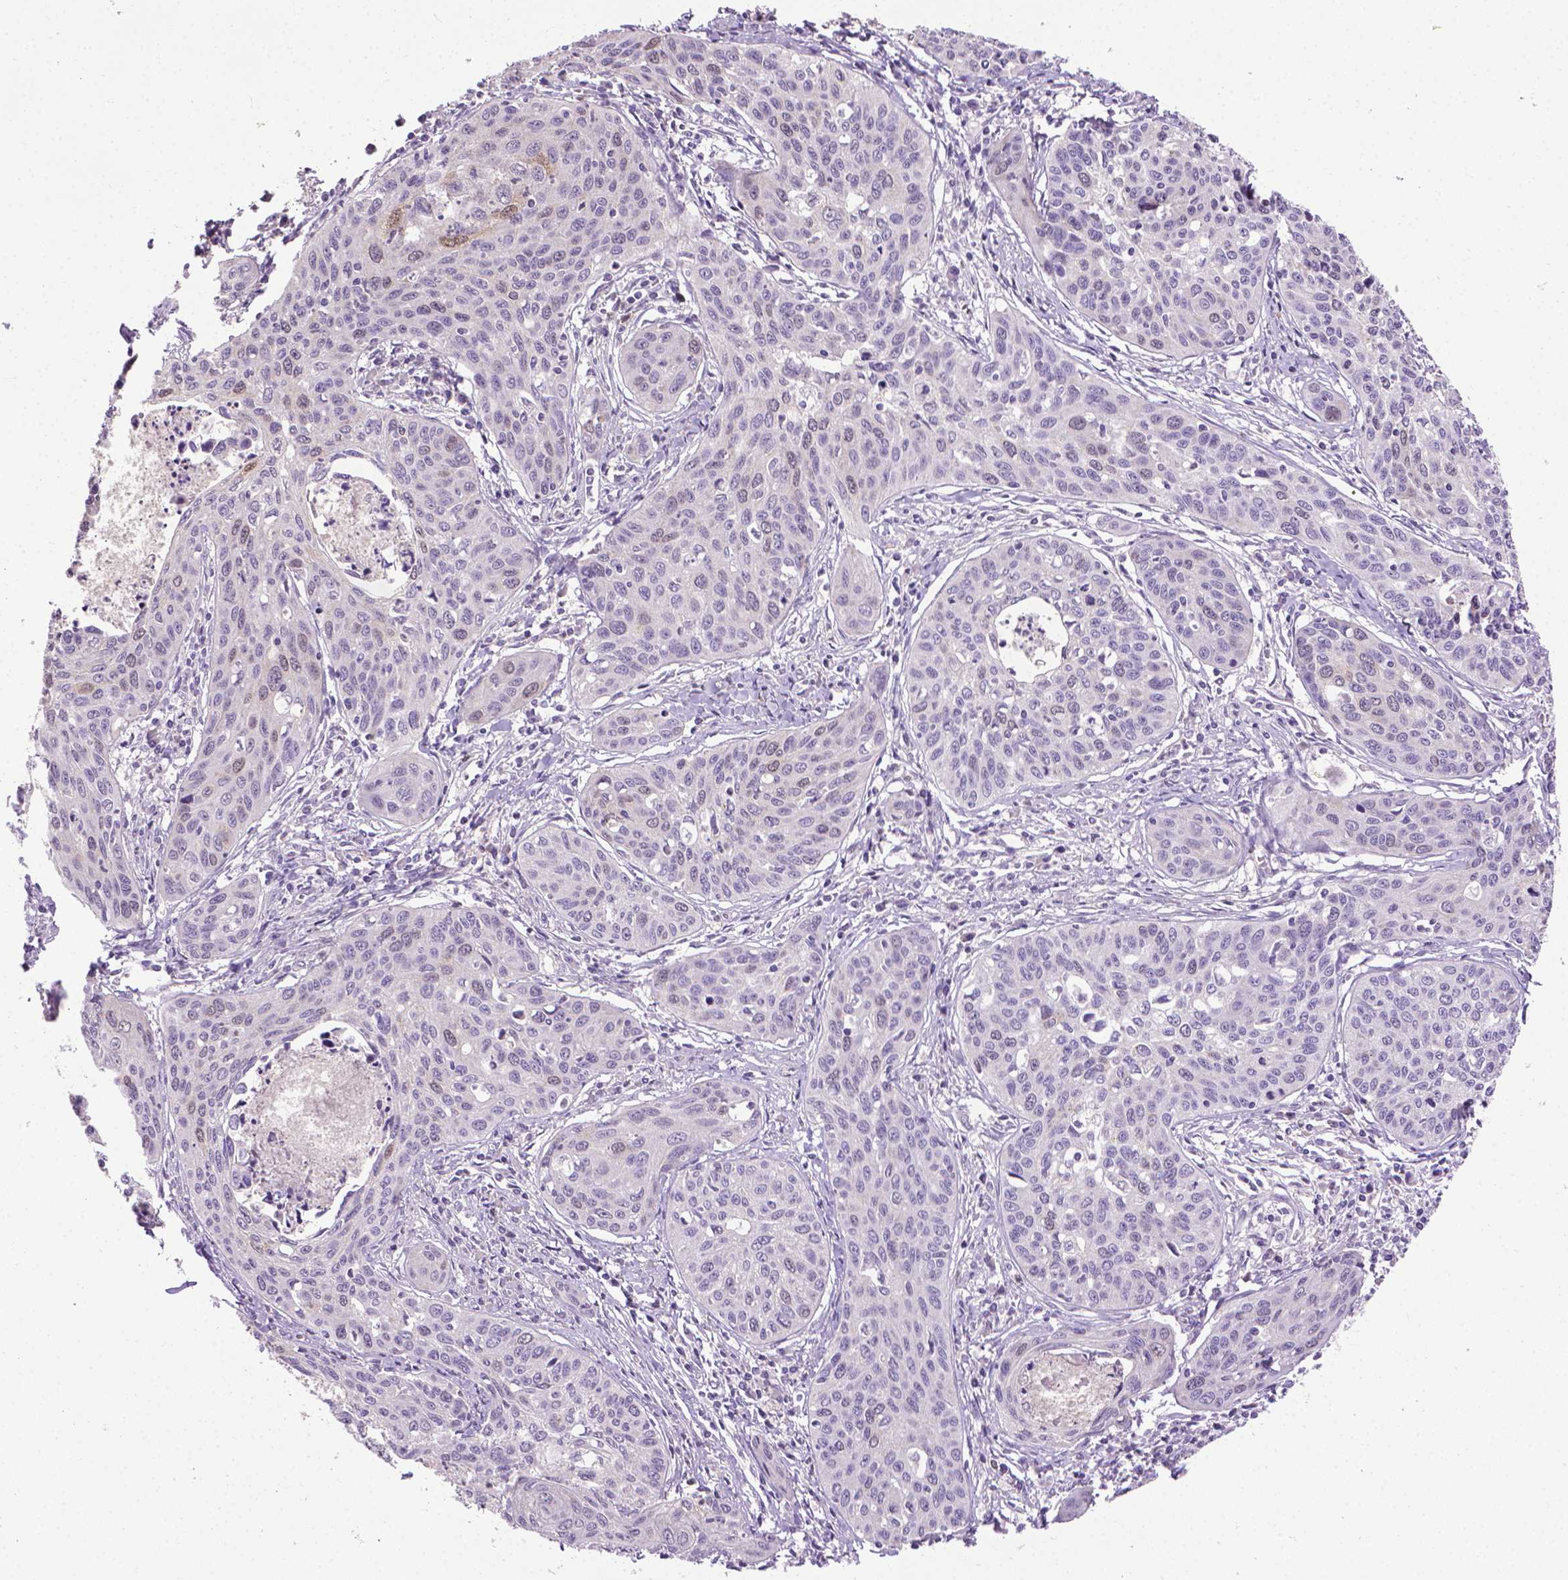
{"staining": {"intensity": "negative", "quantity": "none", "location": "none"}, "tissue": "cervical cancer", "cell_type": "Tumor cells", "image_type": "cancer", "snomed": [{"axis": "morphology", "description": "Squamous cell carcinoma, NOS"}, {"axis": "topography", "description": "Cervix"}], "caption": "The micrograph displays no staining of tumor cells in cervical squamous cell carcinoma.", "gene": "CDKN2D", "patient": {"sex": "female", "age": 31}}